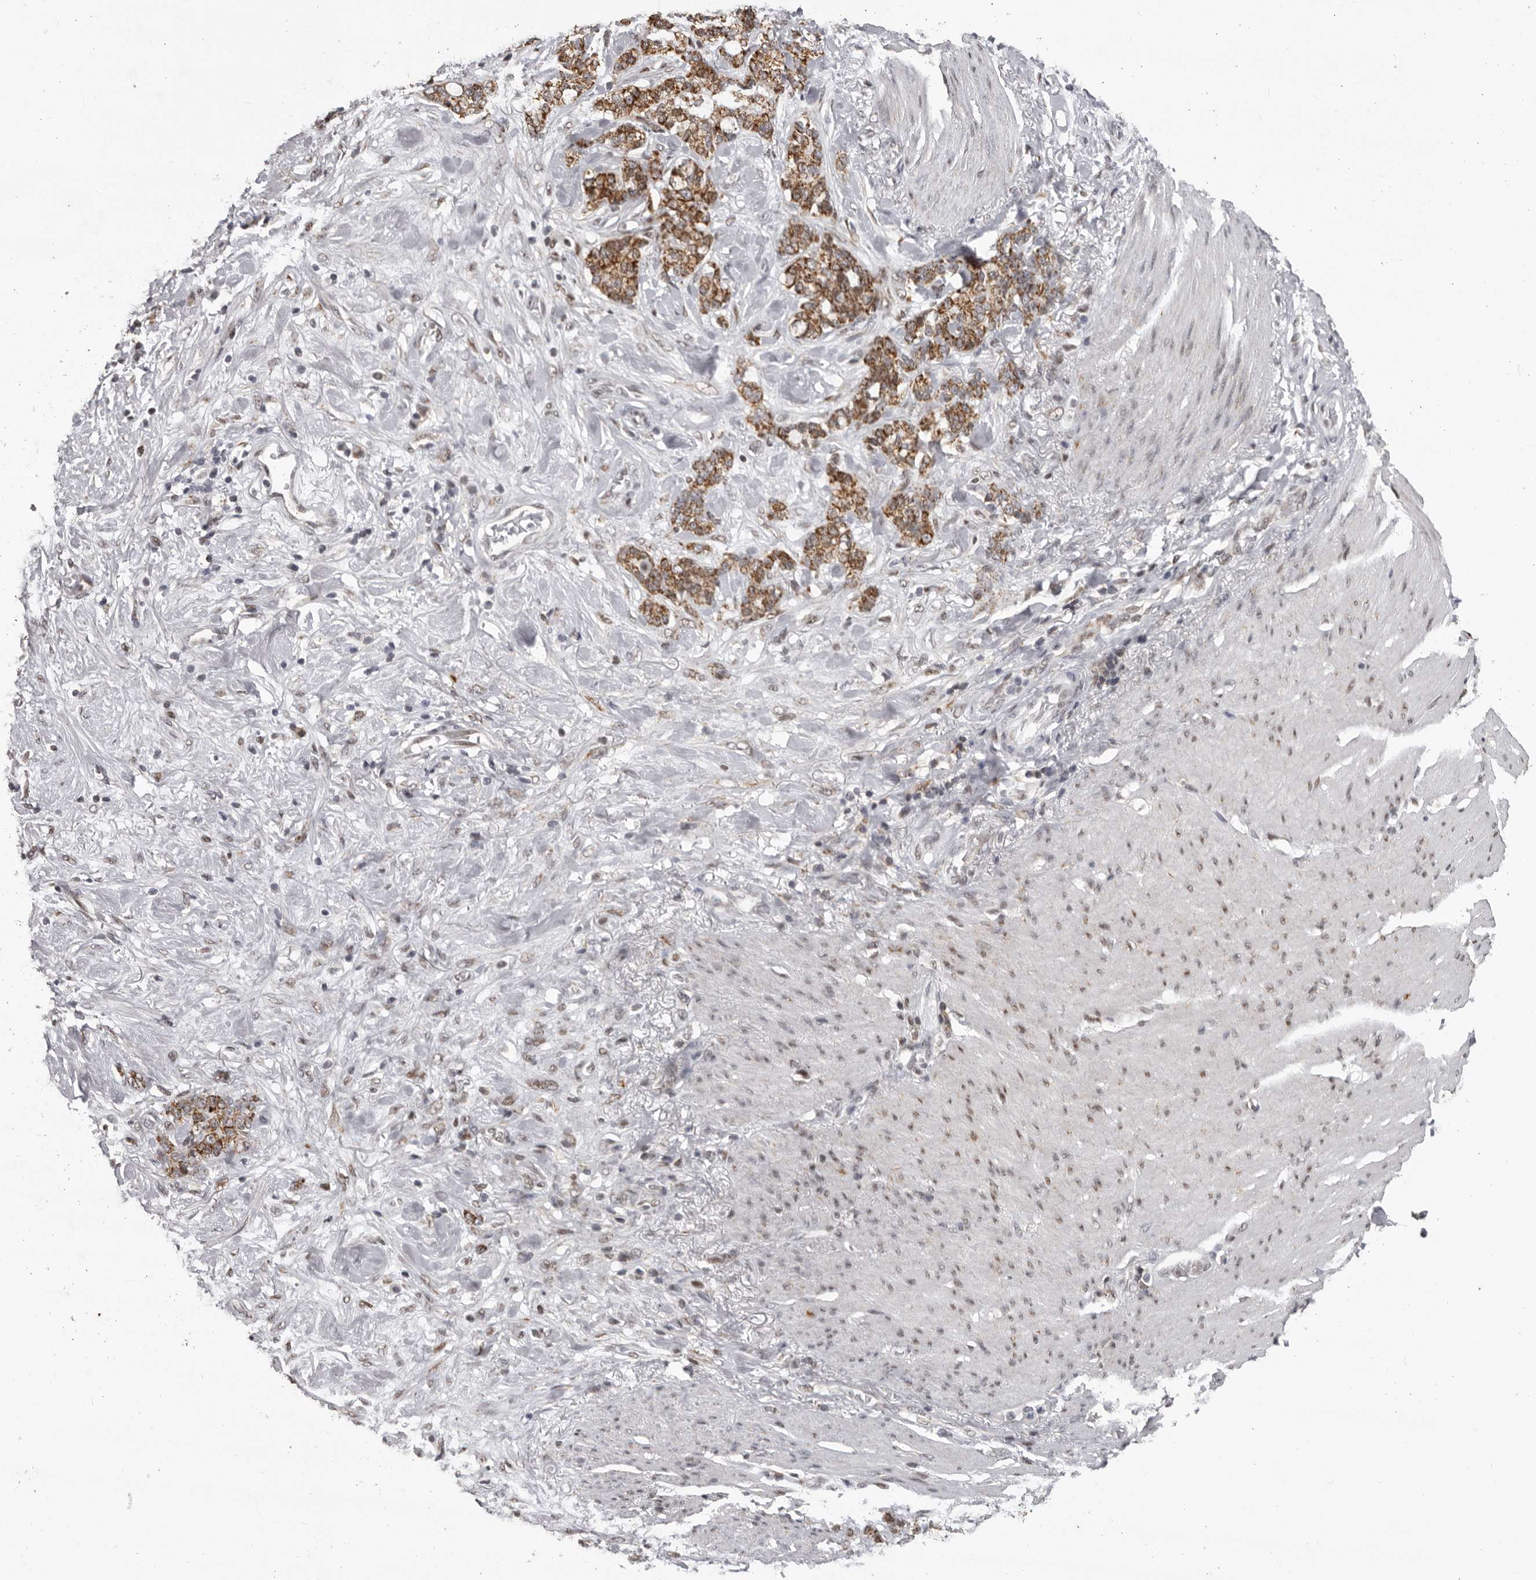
{"staining": {"intensity": "moderate", "quantity": ">75%", "location": "cytoplasmic/membranous"}, "tissue": "stomach cancer", "cell_type": "Tumor cells", "image_type": "cancer", "snomed": [{"axis": "morphology", "description": "Adenocarcinoma, NOS"}, {"axis": "topography", "description": "Stomach, lower"}], "caption": "Stomach cancer stained with immunohistochemistry reveals moderate cytoplasmic/membranous staining in about >75% of tumor cells.", "gene": "C17orf99", "patient": {"sex": "male", "age": 88}}